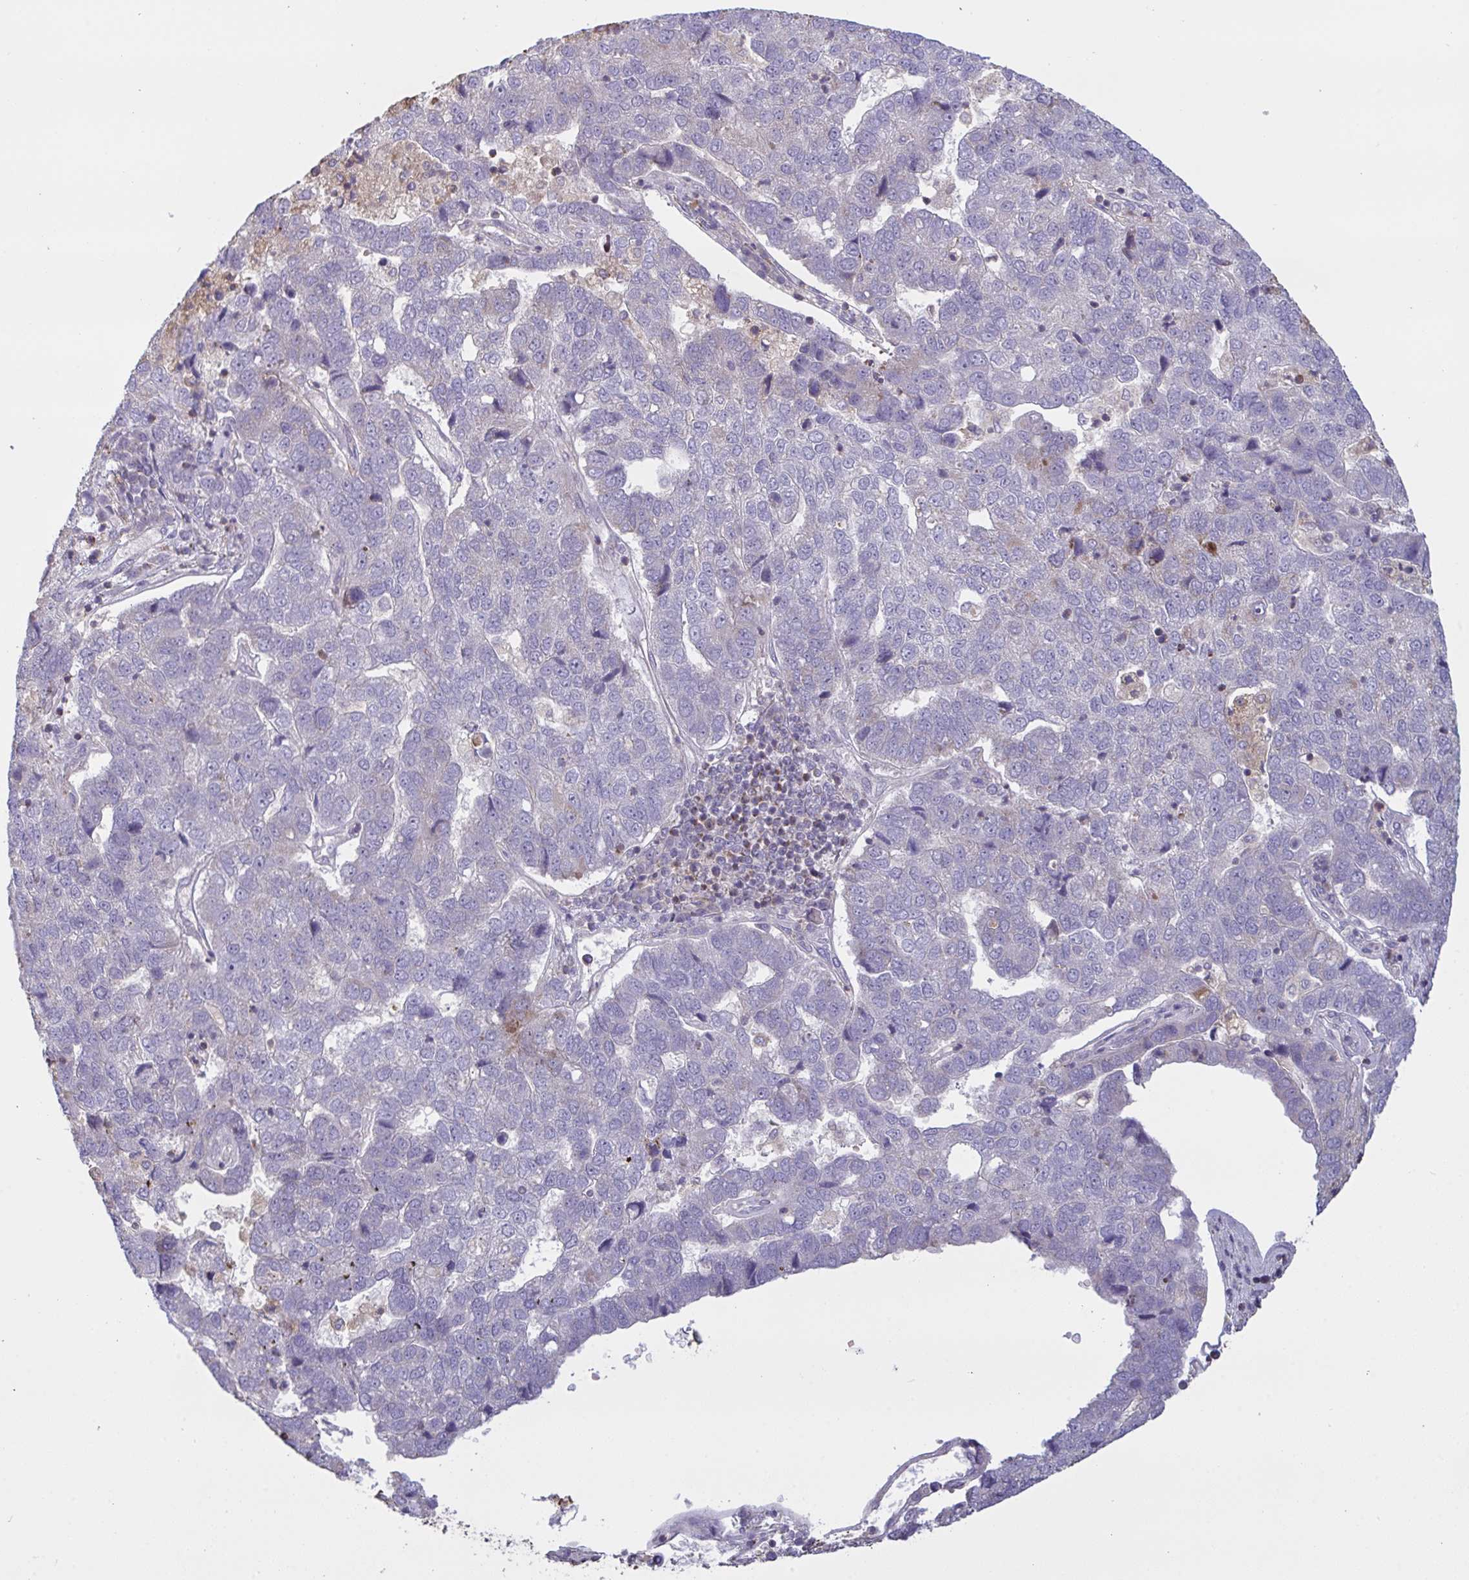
{"staining": {"intensity": "negative", "quantity": "none", "location": "none"}, "tissue": "pancreatic cancer", "cell_type": "Tumor cells", "image_type": "cancer", "snomed": [{"axis": "morphology", "description": "Adenocarcinoma, NOS"}, {"axis": "topography", "description": "Pancreas"}], "caption": "Tumor cells are negative for brown protein staining in adenocarcinoma (pancreatic).", "gene": "MICOS10", "patient": {"sex": "female", "age": 61}}